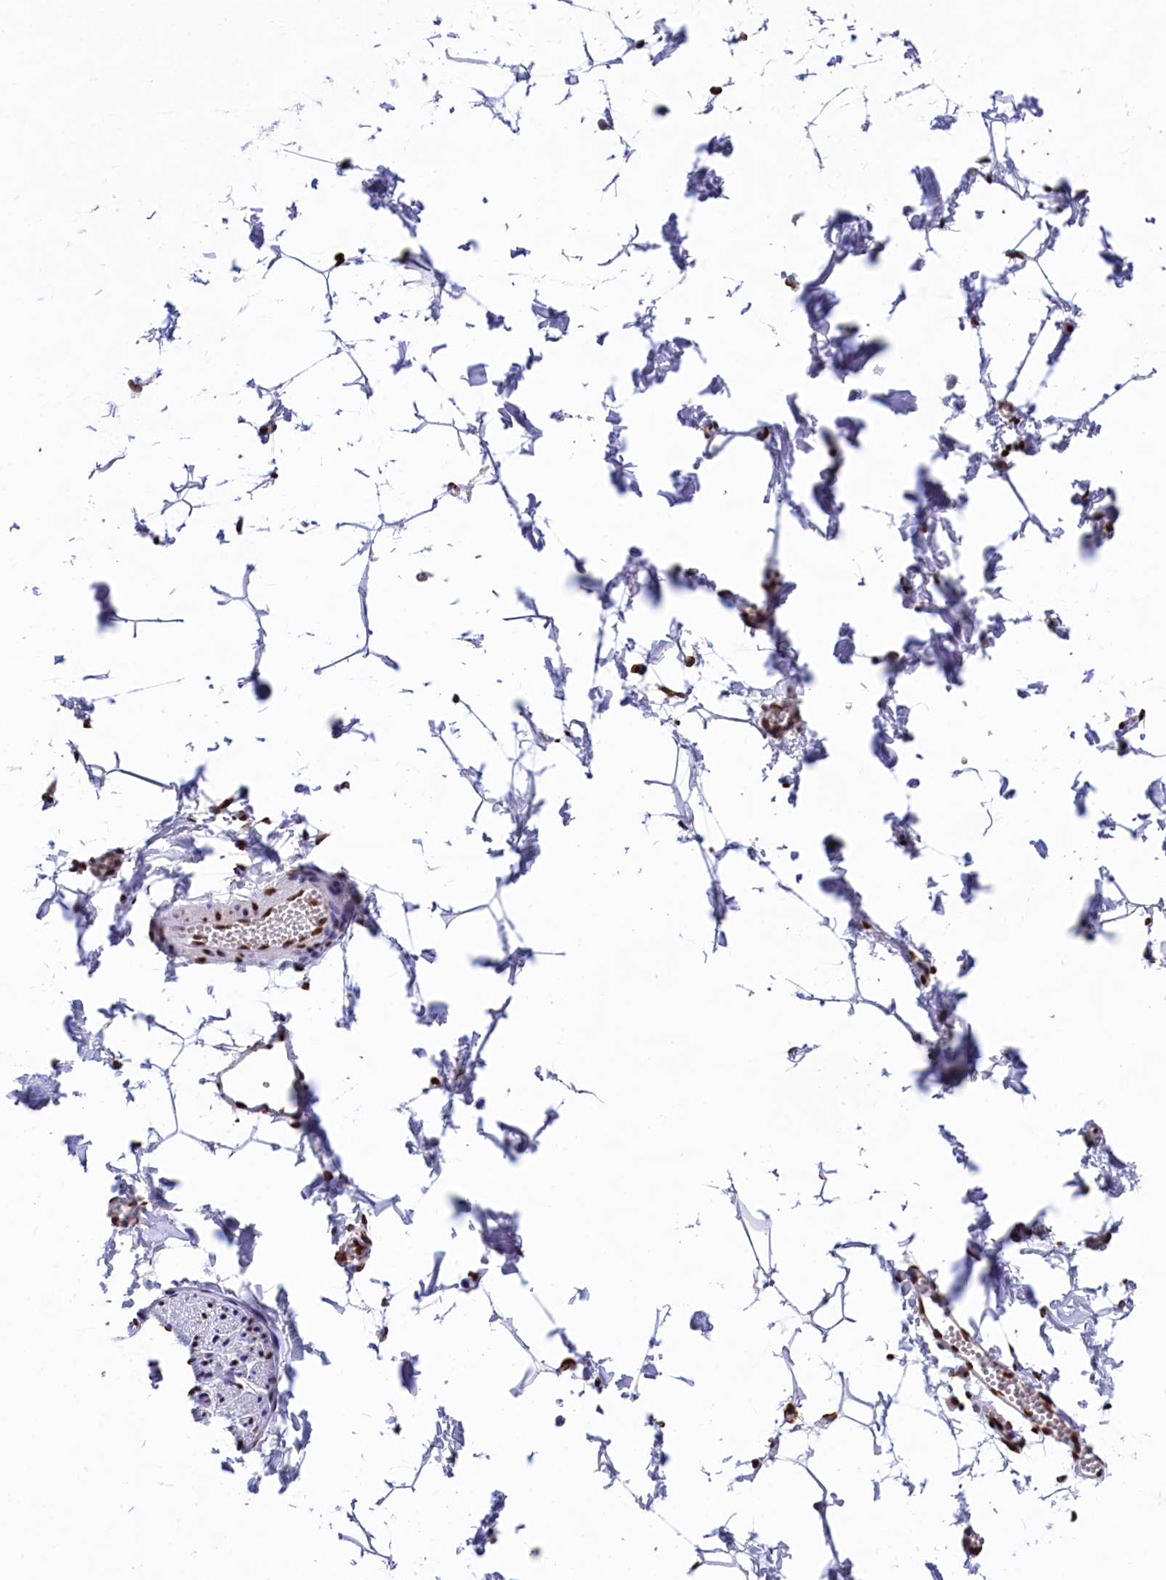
{"staining": {"intensity": "strong", "quantity": ">75%", "location": "nuclear"}, "tissue": "adipose tissue", "cell_type": "Adipocytes", "image_type": "normal", "snomed": [{"axis": "morphology", "description": "Normal tissue, NOS"}, {"axis": "topography", "description": "Gallbladder"}, {"axis": "topography", "description": "Peripheral nerve tissue"}], "caption": "A high-resolution photomicrograph shows immunohistochemistry staining of unremarkable adipose tissue, which reveals strong nuclear expression in about >75% of adipocytes. (DAB IHC, brown staining for protein, blue staining for nuclei).", "gene": "SNRPD2", "patient": {"sex": "male", "age": 38}}